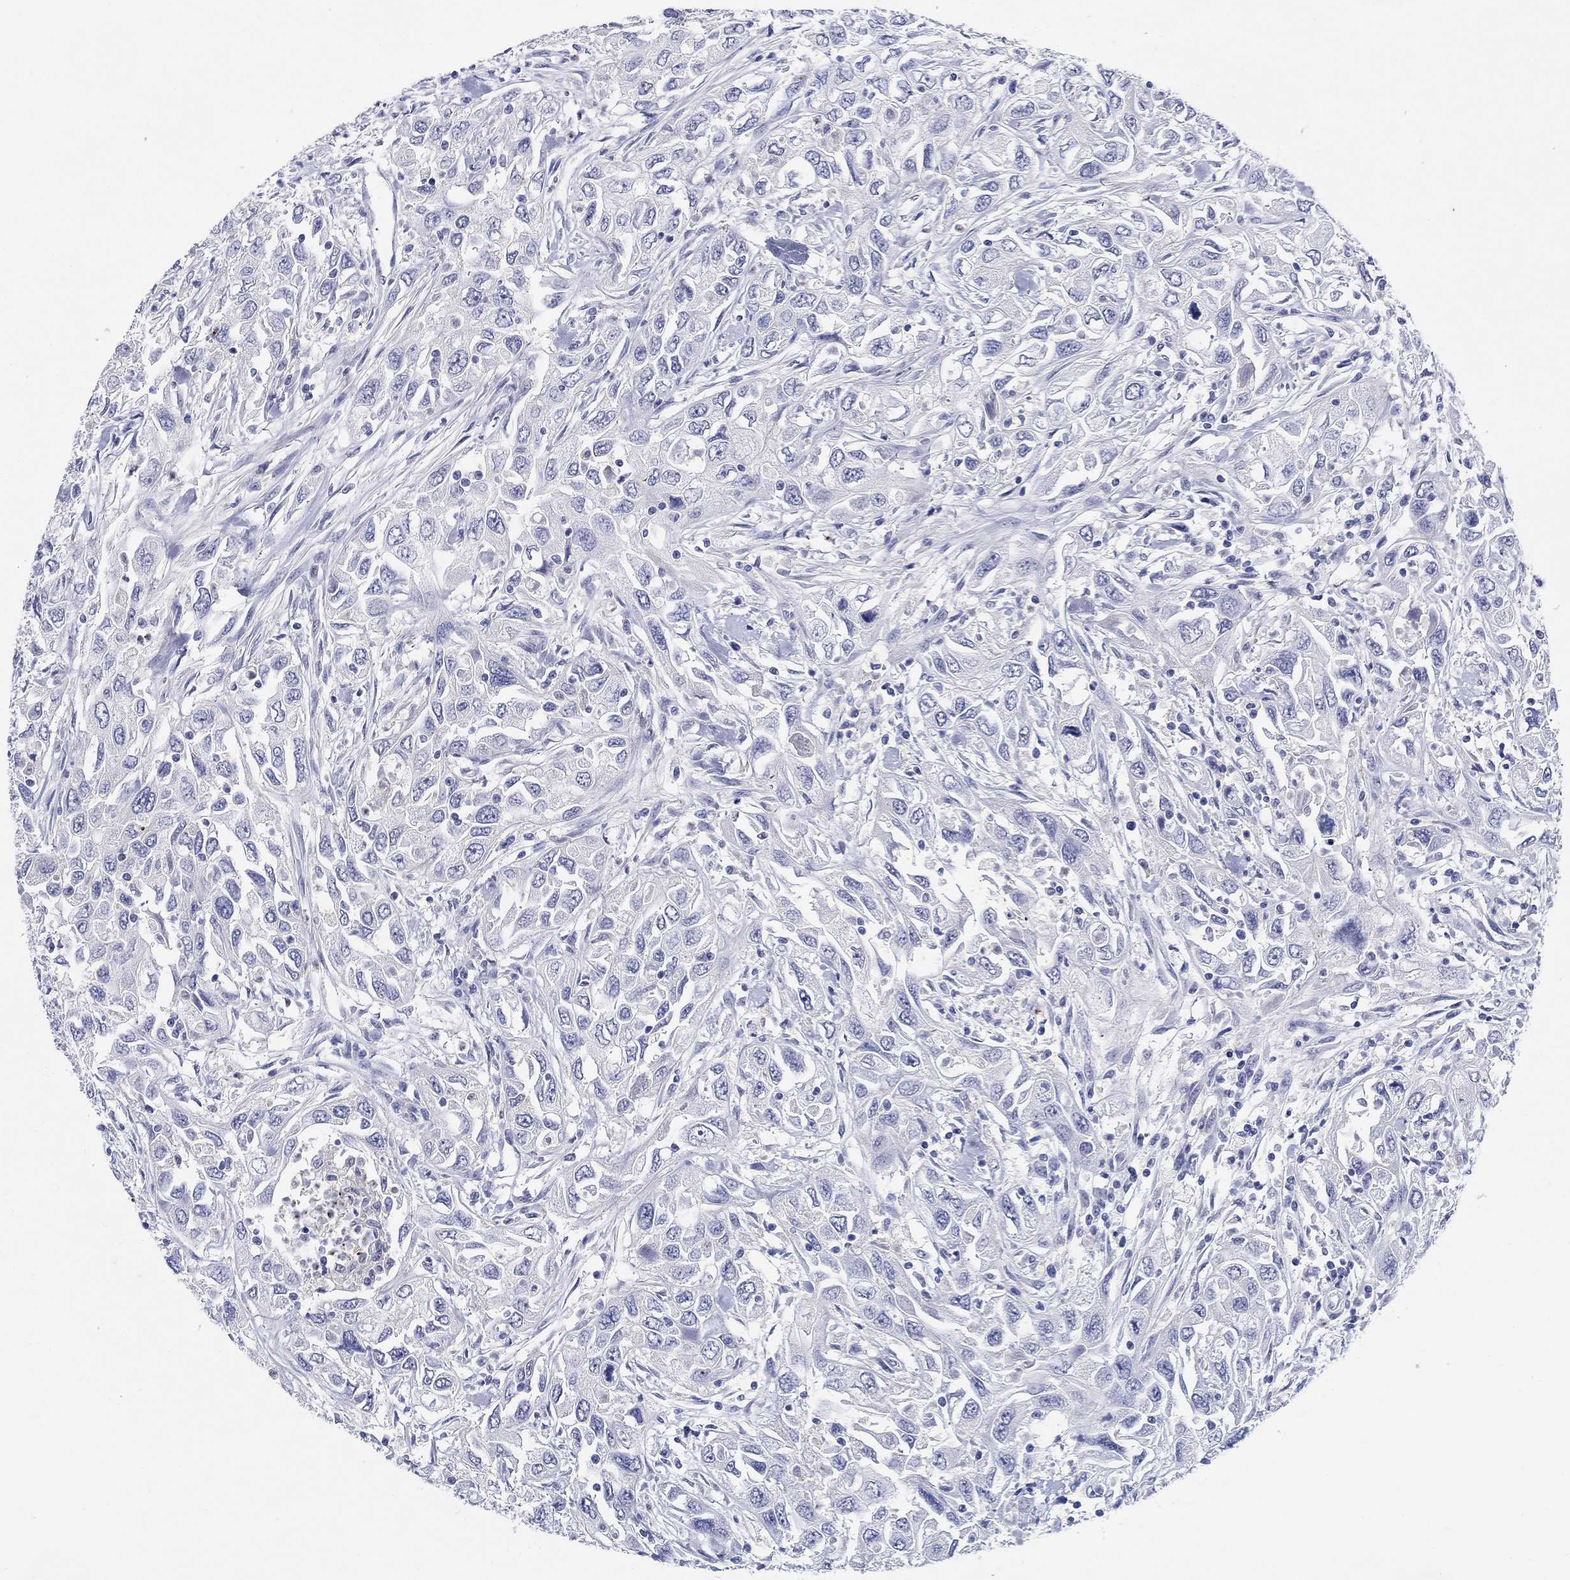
{"staining": {"intensity": "negative", "quantity": "none", "location": "none"}, "tissue": "urothelial cancer", "cell_type": "Tumor cells", "image_type": "cancer", "snomed": [{"axis": "morphology", "description": "Urothelial carcinoma, High grade"}, {"axis": "topography", "description": "Urinary bladder"}], "caption": "Tumor cells are negative for protein expression in human urothelial cancer.", "gene": "RAP1GAP", "patient": {"sex": "male", "age": 76}}